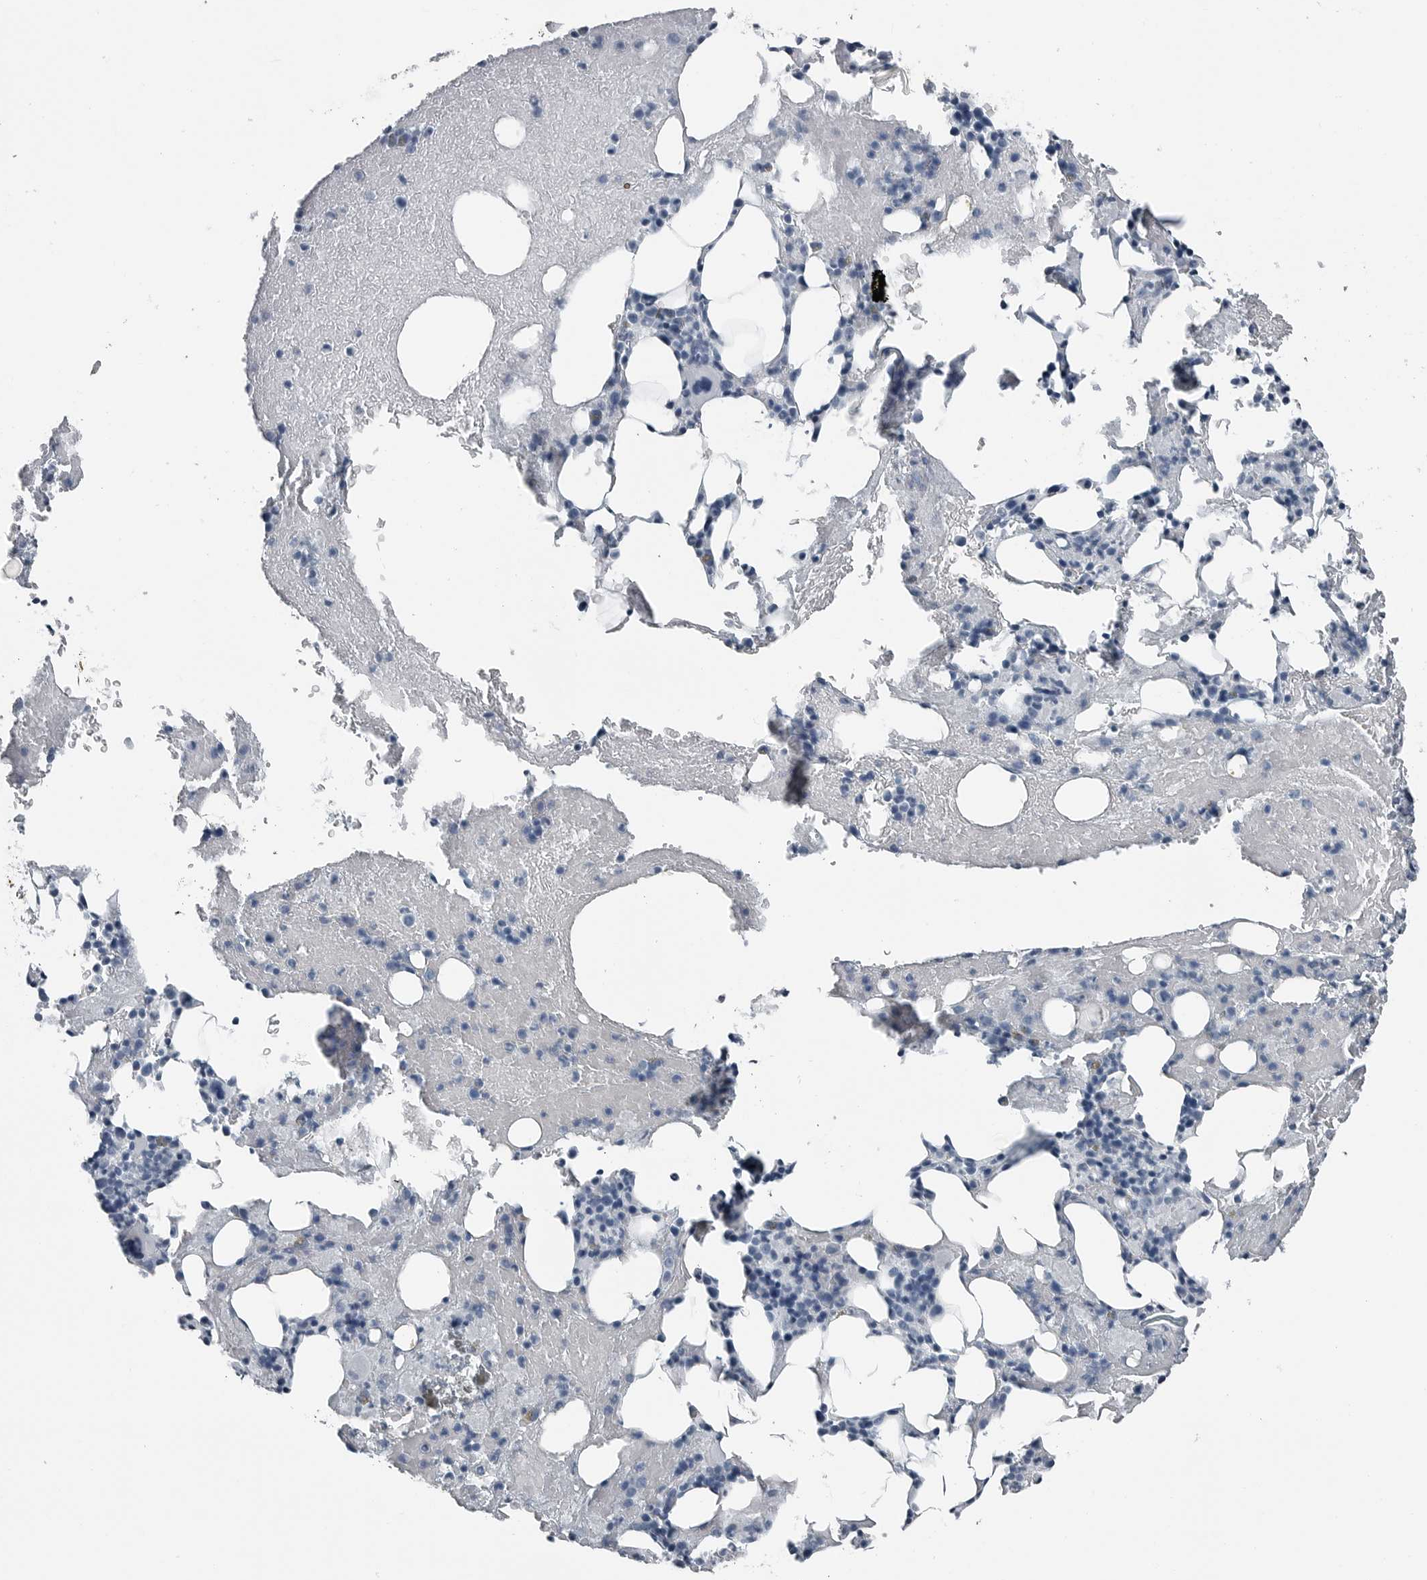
{"staining": {"intensity": "negative", "quantity": "none", "location": "none"}, "tissue": "bone marrow", "cell_type": "Hematopoietic cells", "image_type": "normal", "snomed": [{"axis": "morphology", "description": "Normal tissue, NOS"}, {"axis": "topography", "description": "Bone marrow"}], "caption": "Hematopoietic cells show no significant expression in benign bone marrow.", "gene": "SPINK1", "patient": {"sex": "female", "age": 54}}